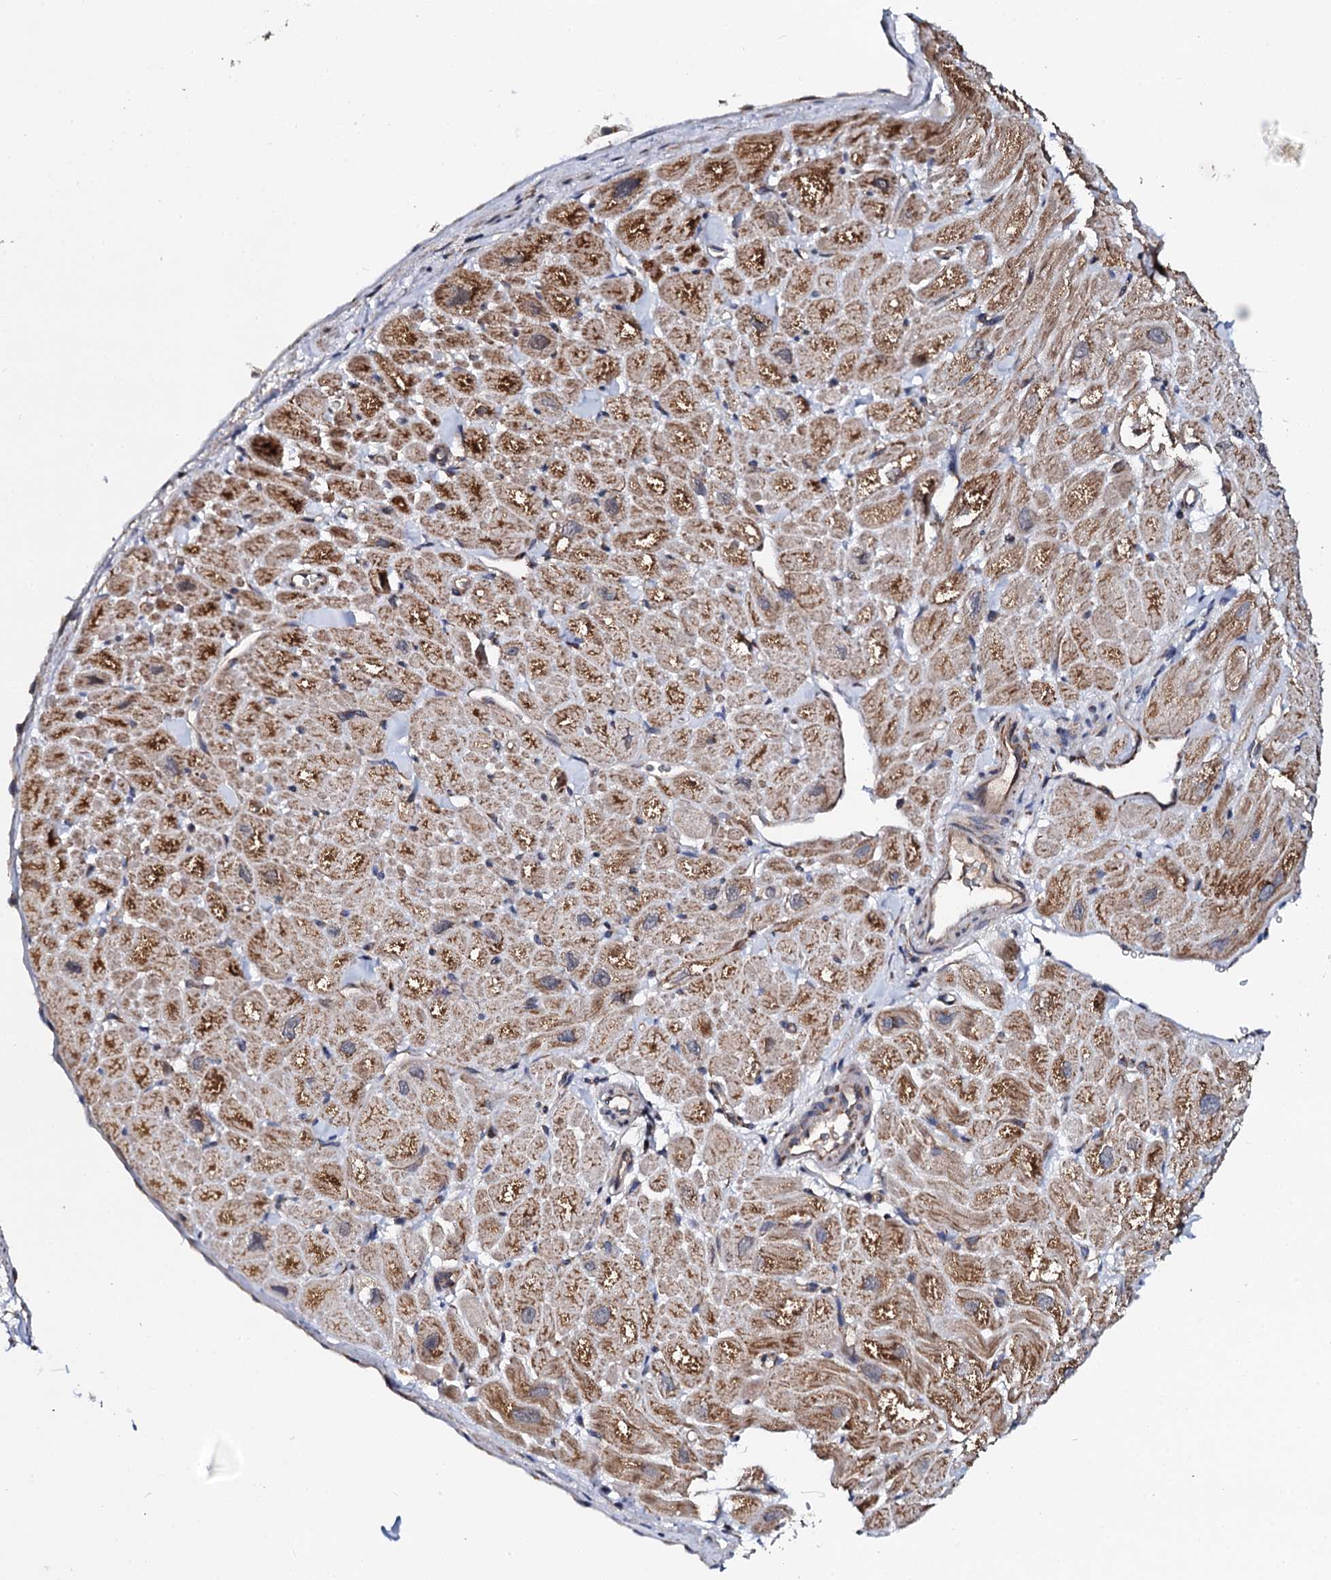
{"staining": {"intensity": "moderate", "quantity": ">75%", "location": "cytoplasmic/membranous"}, "tissue": "heart muscle", "cell_type": "Cardiomyocytes", "image_type": "normal", "snomed": [{"axis": "morphology", "description": "Normal tissue, NOS"}, {"axis": "topography", "description": "Heart"}], "caption": "Immunohistochemical staining of normal human heart muscle displays >75% levels of moderate cytoplasmic/membranous protein staining in about >75% of cardiomyocytes. (DAB IHC with brightfield microscopy, high magnification).", "gene": "UBE3C", "patient": {"sex": "male", "age": 49}}